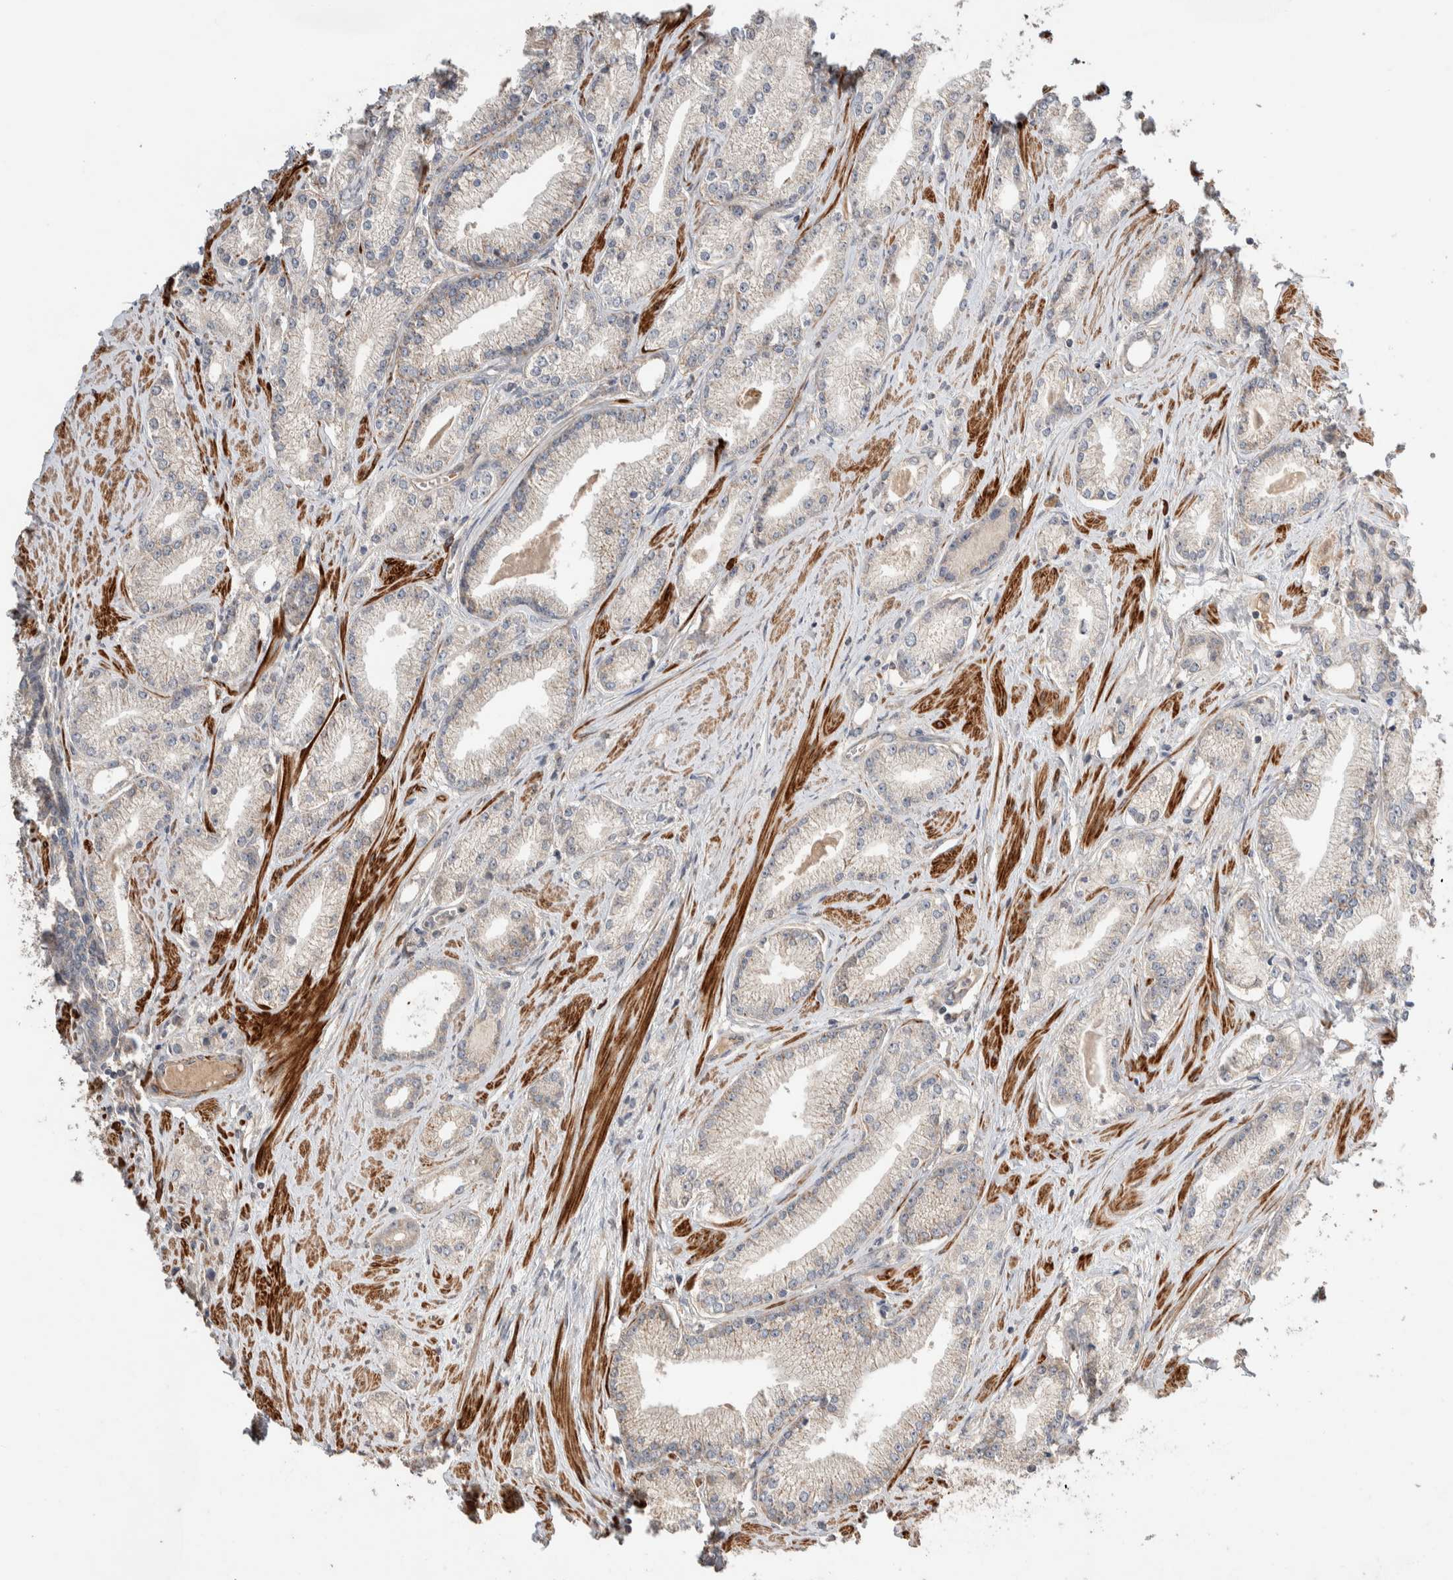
{"staining": {"intensity": "negative", "quantity": "none", "location": "none"}, "tissue": "prostate cancer", "cell_type": "Tumor cells", "image_type": "cancer", "snomed": [{"axis": "morphology", "description": "Adenocarcinoma, Low grade"}, {"axis": "topography", "description": "Prostate"}], "caption": "There is no significant positivity in tumor cells of prostate adenocarcinoma (low-grade). (Immunohistochemistry (ihc), brightfield microscopy, high magnification).", "gene": "WDR91", "patient": {"sex": "male", "age": 62}}